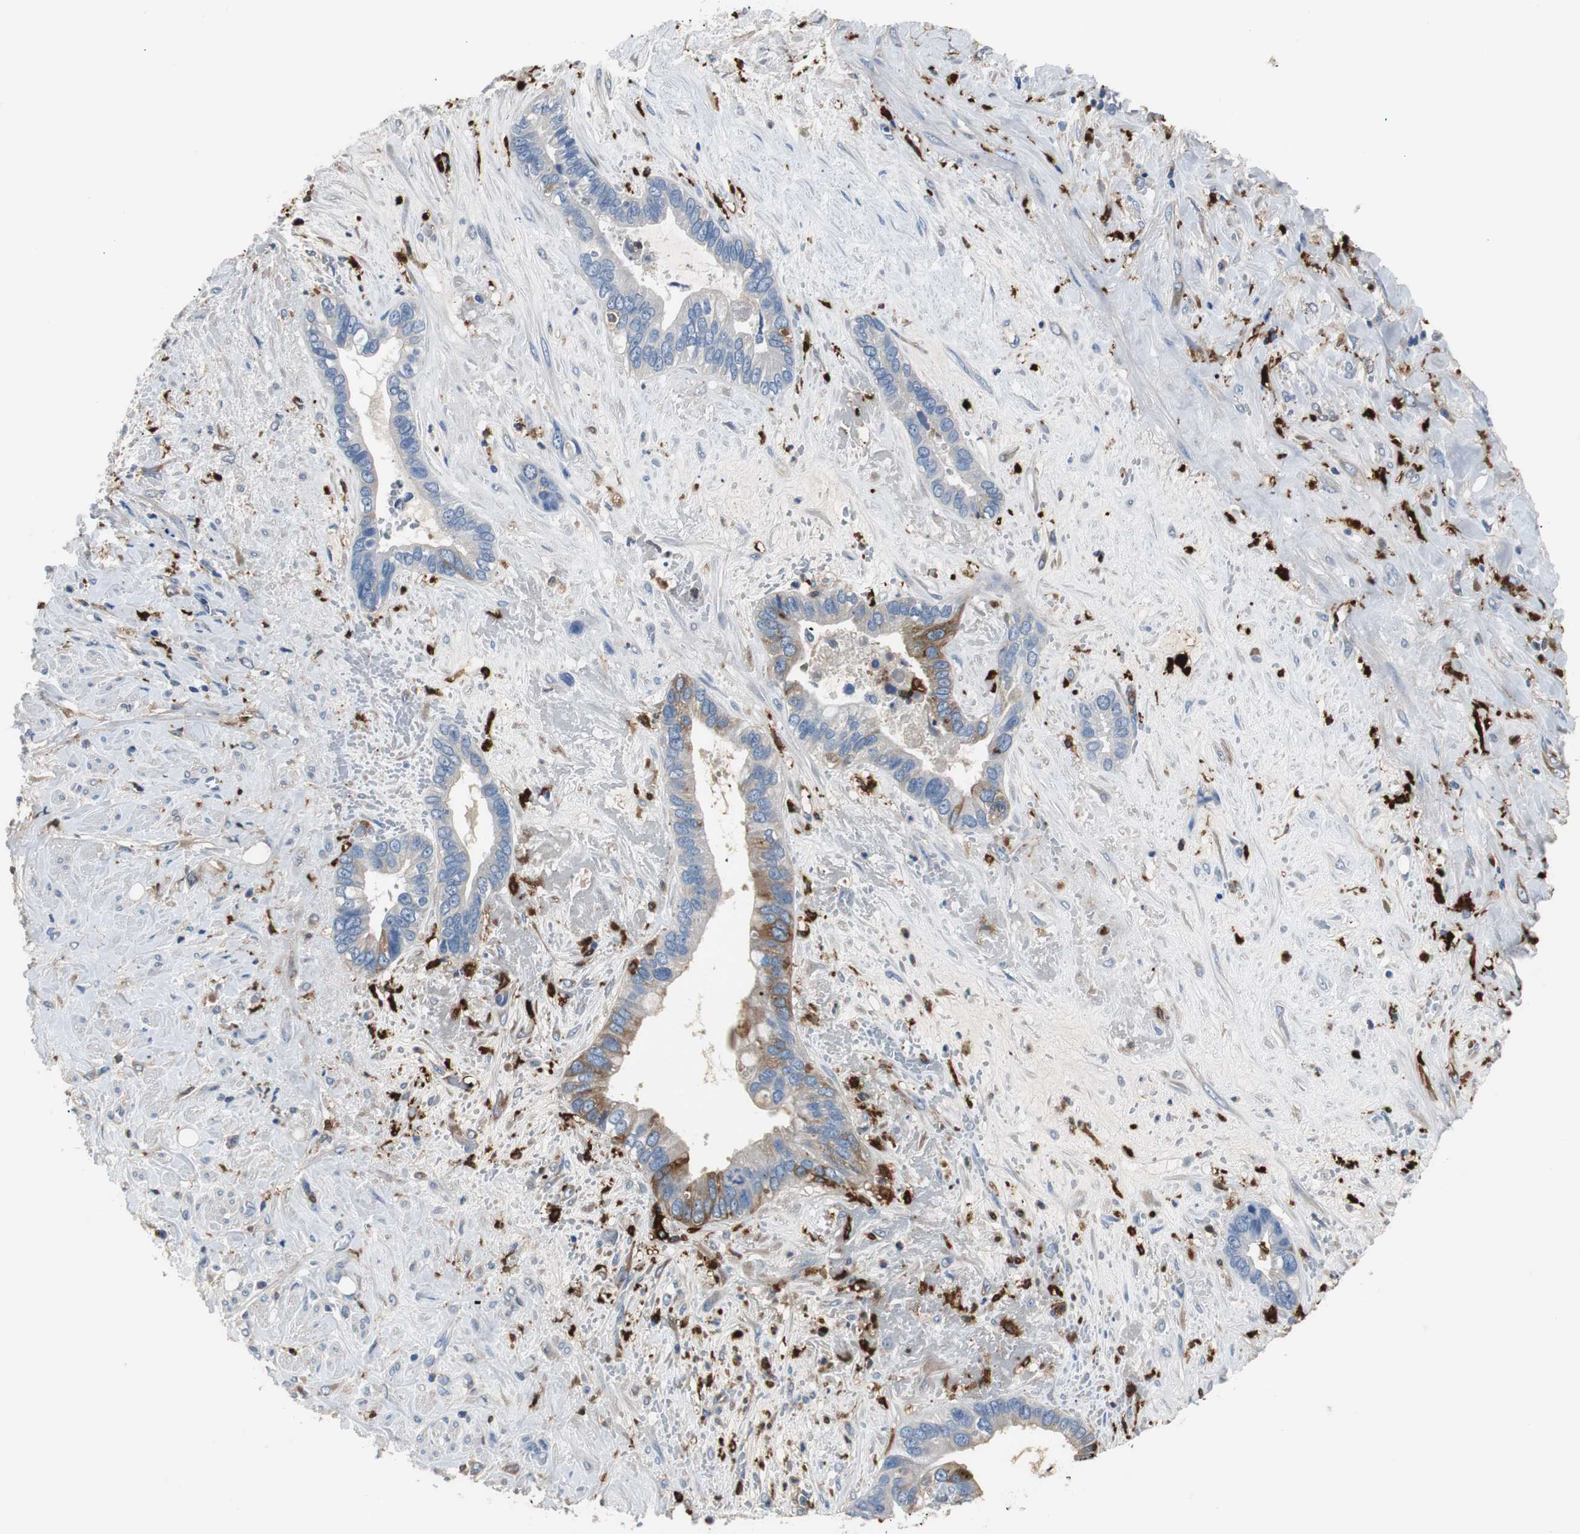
{"staining": {"intensity": "negative", "quantity": "none", "location": "none"}, "tissue": "liver cancer", "cell_type": "Tumor cells", "image_type": "cancer", "snomed": [{"axis": "morphology", "description": "Cholangiocarcinoma"}, {"axis": "topography", "description": "Liver"}], "caption": "Immunohistochemistry image of human cholangiocarcinoma (liver) stained for a protein (brown), which displays no expression in tumor cells.", "gene": "PI15", "patient": {"sex": "female", "age": 65}}